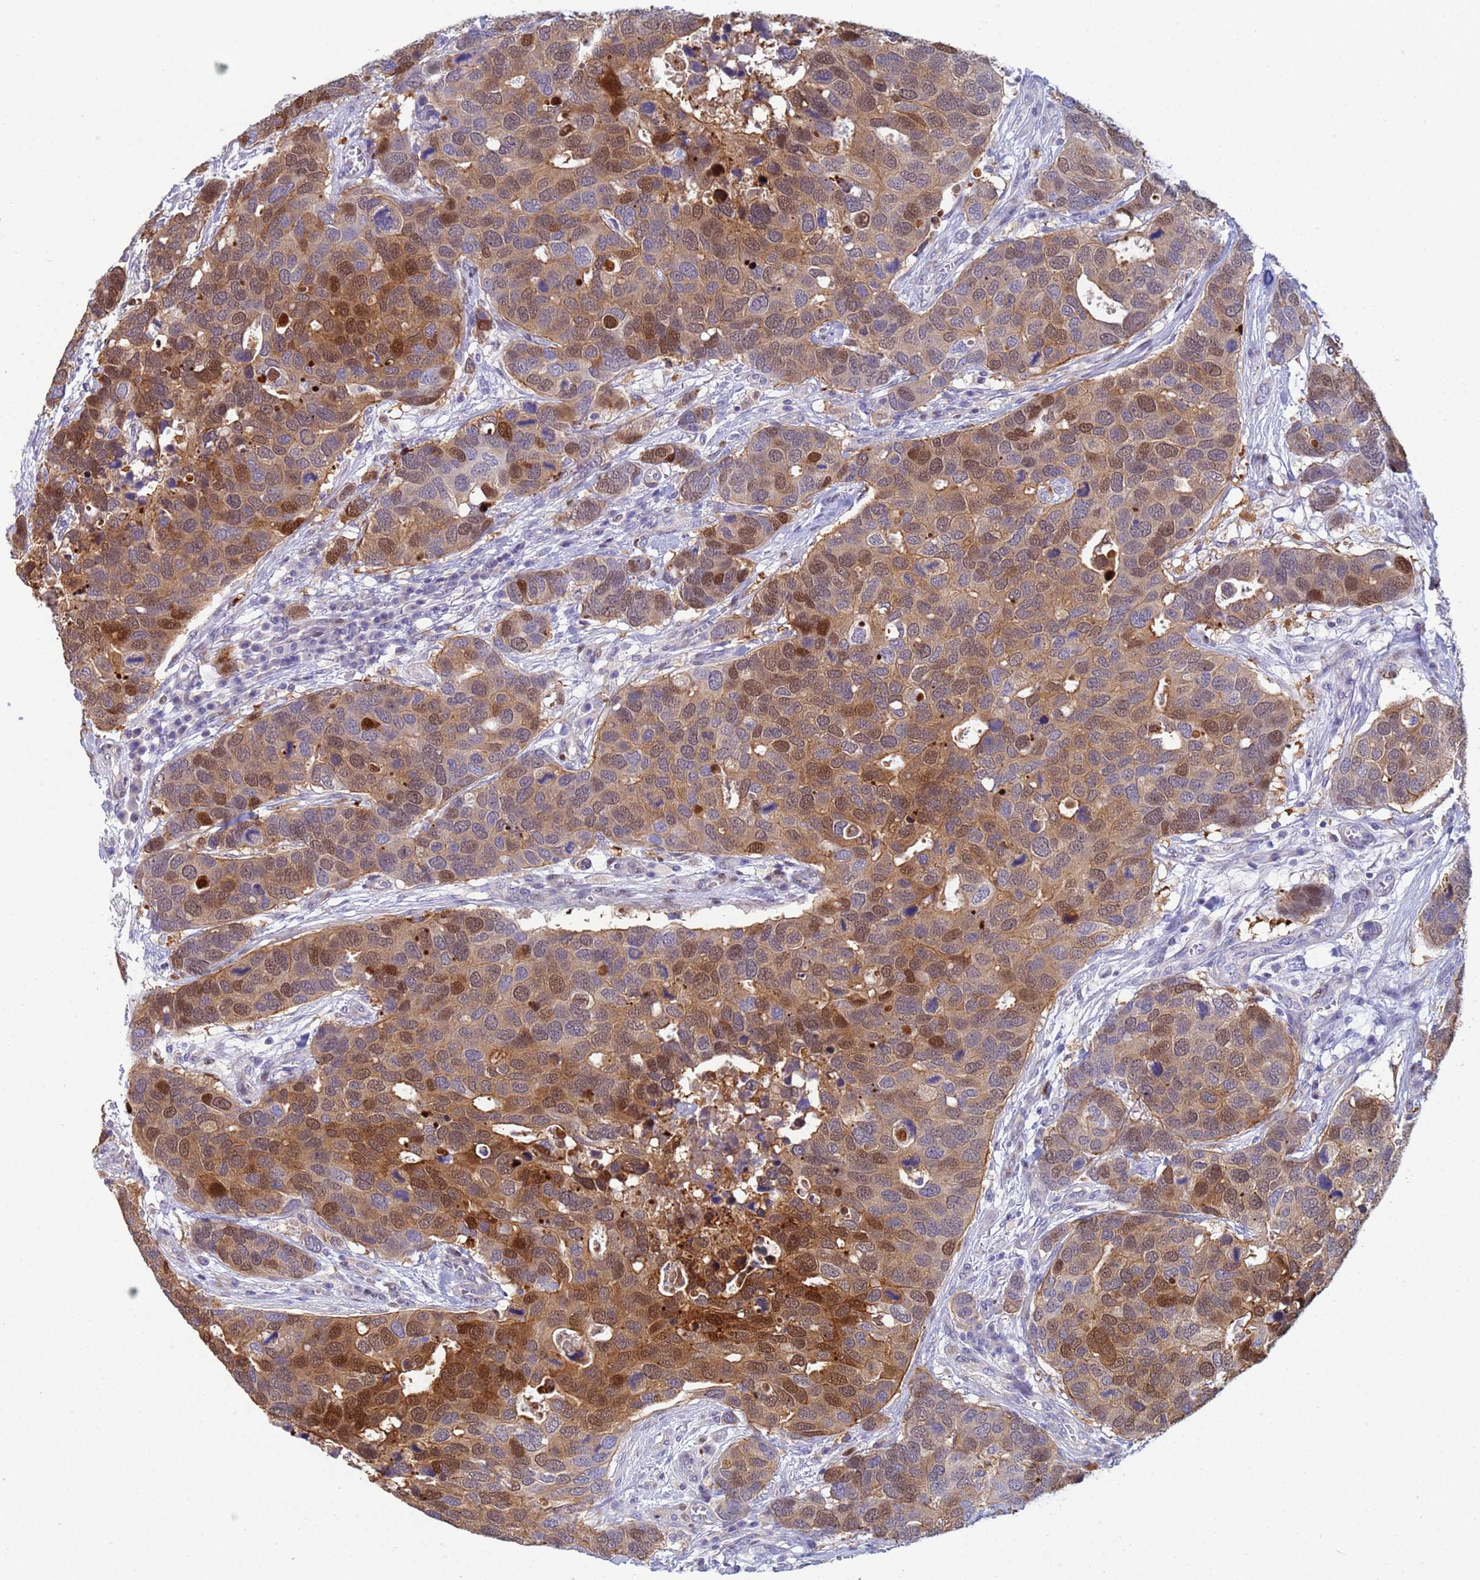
{"staining": {"intensity": "moderate", "quantity": ">75%", "location": "cytoplasmic/membranous,nuclear"}, "tissue": "breast cancer", "cell_type": "Tumor cells", "image_type": "cancer", "snomed": [{"axis": "morphology", "description": "Duct carcinoma"}, {"axis": "topography", "description": "Breast"}], "caption": "The image shows a brown stain indicating the presence of a protein in the cytoplasmic/membranous and nuclear of tumor cells in infiltrating ductal carcinoma (breast).", "gene": "PPP6R1", "patient": {"sex": "female", "age": 83}}